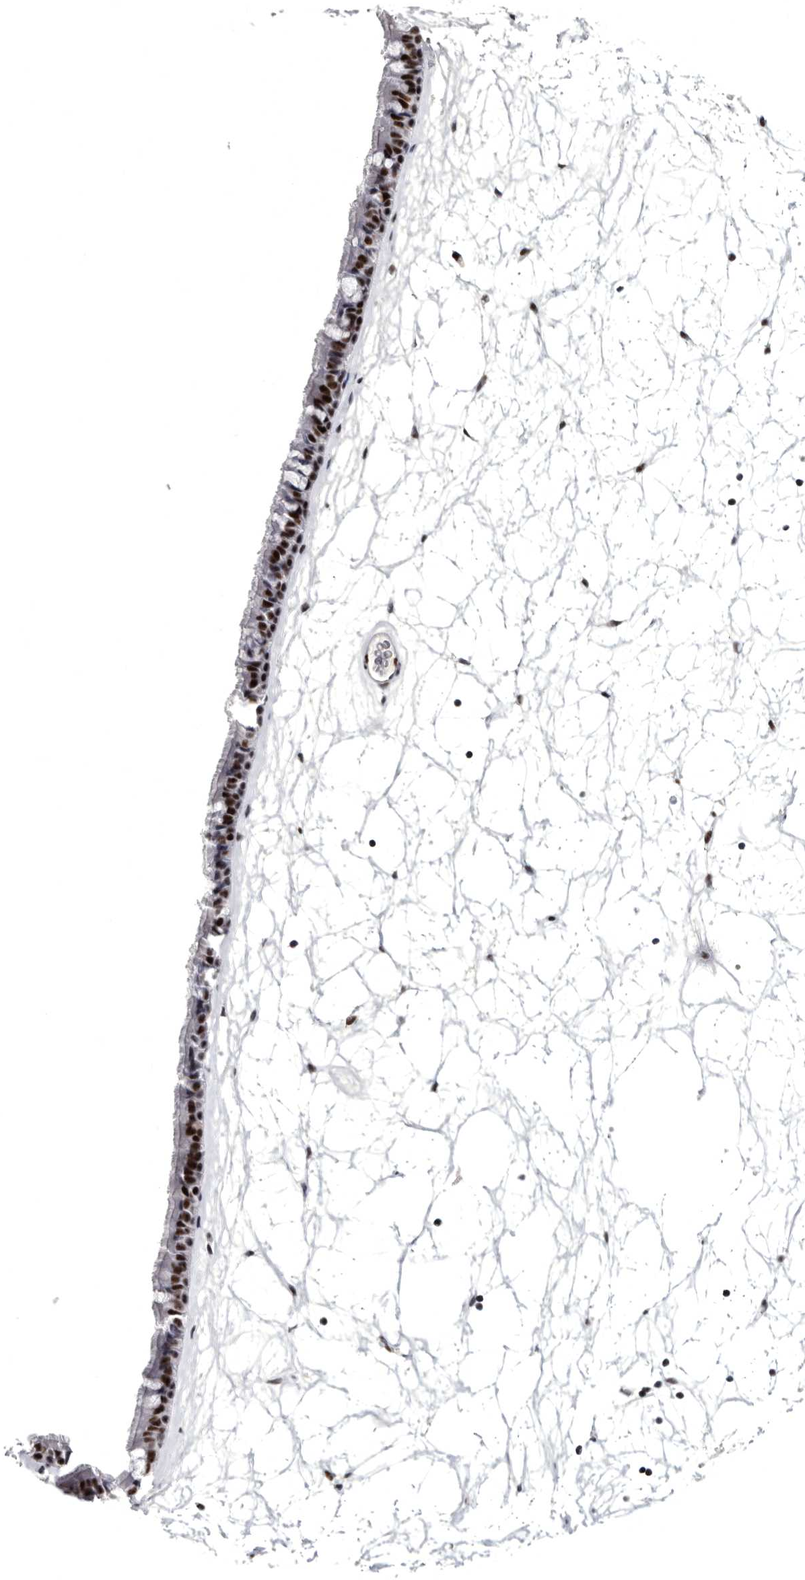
{"staining": {"intensity": "strong", "quantity": "25%-75%", "location": "nuclear"}, "tissue": "nasopharynx", "cell_type": "Respiratory epithelial cells", "image_type": "normal", "snomed": [{"axis": "morphology", "description": "Normal tissue, NOS"}, {"axis": "topography", "description": "Nasopharynx"}], "caption": "Immunohistochemistry (IHC) staining of benign nasopharynx, which shows high levels of strong nuclear expression in about 25%-75% of respiratory epithelial cells indicating strong nuclear protein positivity. The staining was performed using DAB (brown) for protein detection and nuclei were counterstained in hematoxylin (blue).", "gene": "WRAP73", "patient": {"sex": "male", "age": 64}}